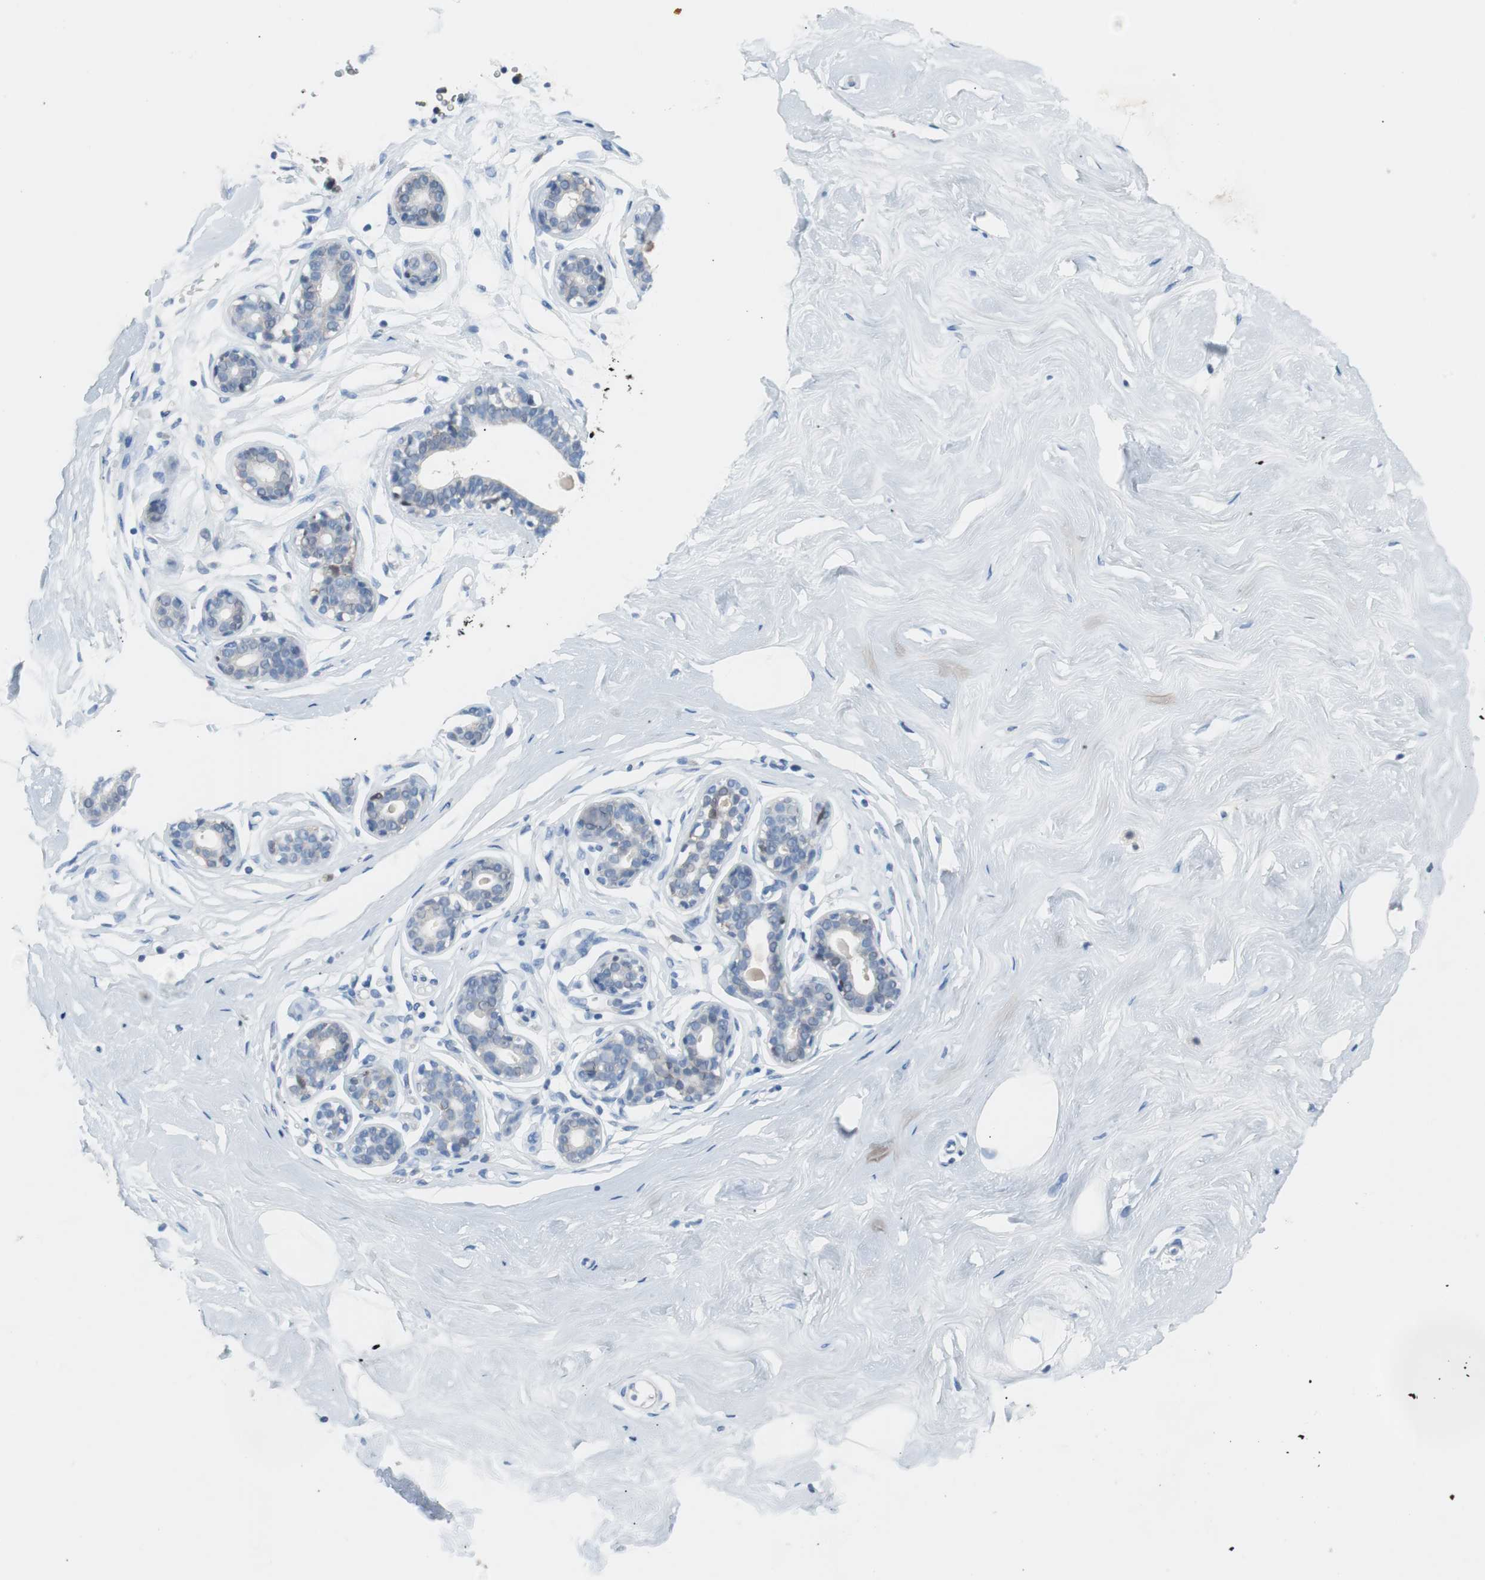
{"staining": {"intensity": "negative", "quantity": "none", "location": "none"}, "tissue": "breast", "cell_type": "Adipocytes", "image_type": "normal", "snomed": [{"axis": "morphology", "description": "Normal tissue, NOS"}, {"axis": "topography", "description": "Breast"}], "caption": "This is an IHC micrograph of unremarkable breast. There is no expression in adipocytes.", "gene": "IL18", "patient": {"sex": "female", "age": 23}}